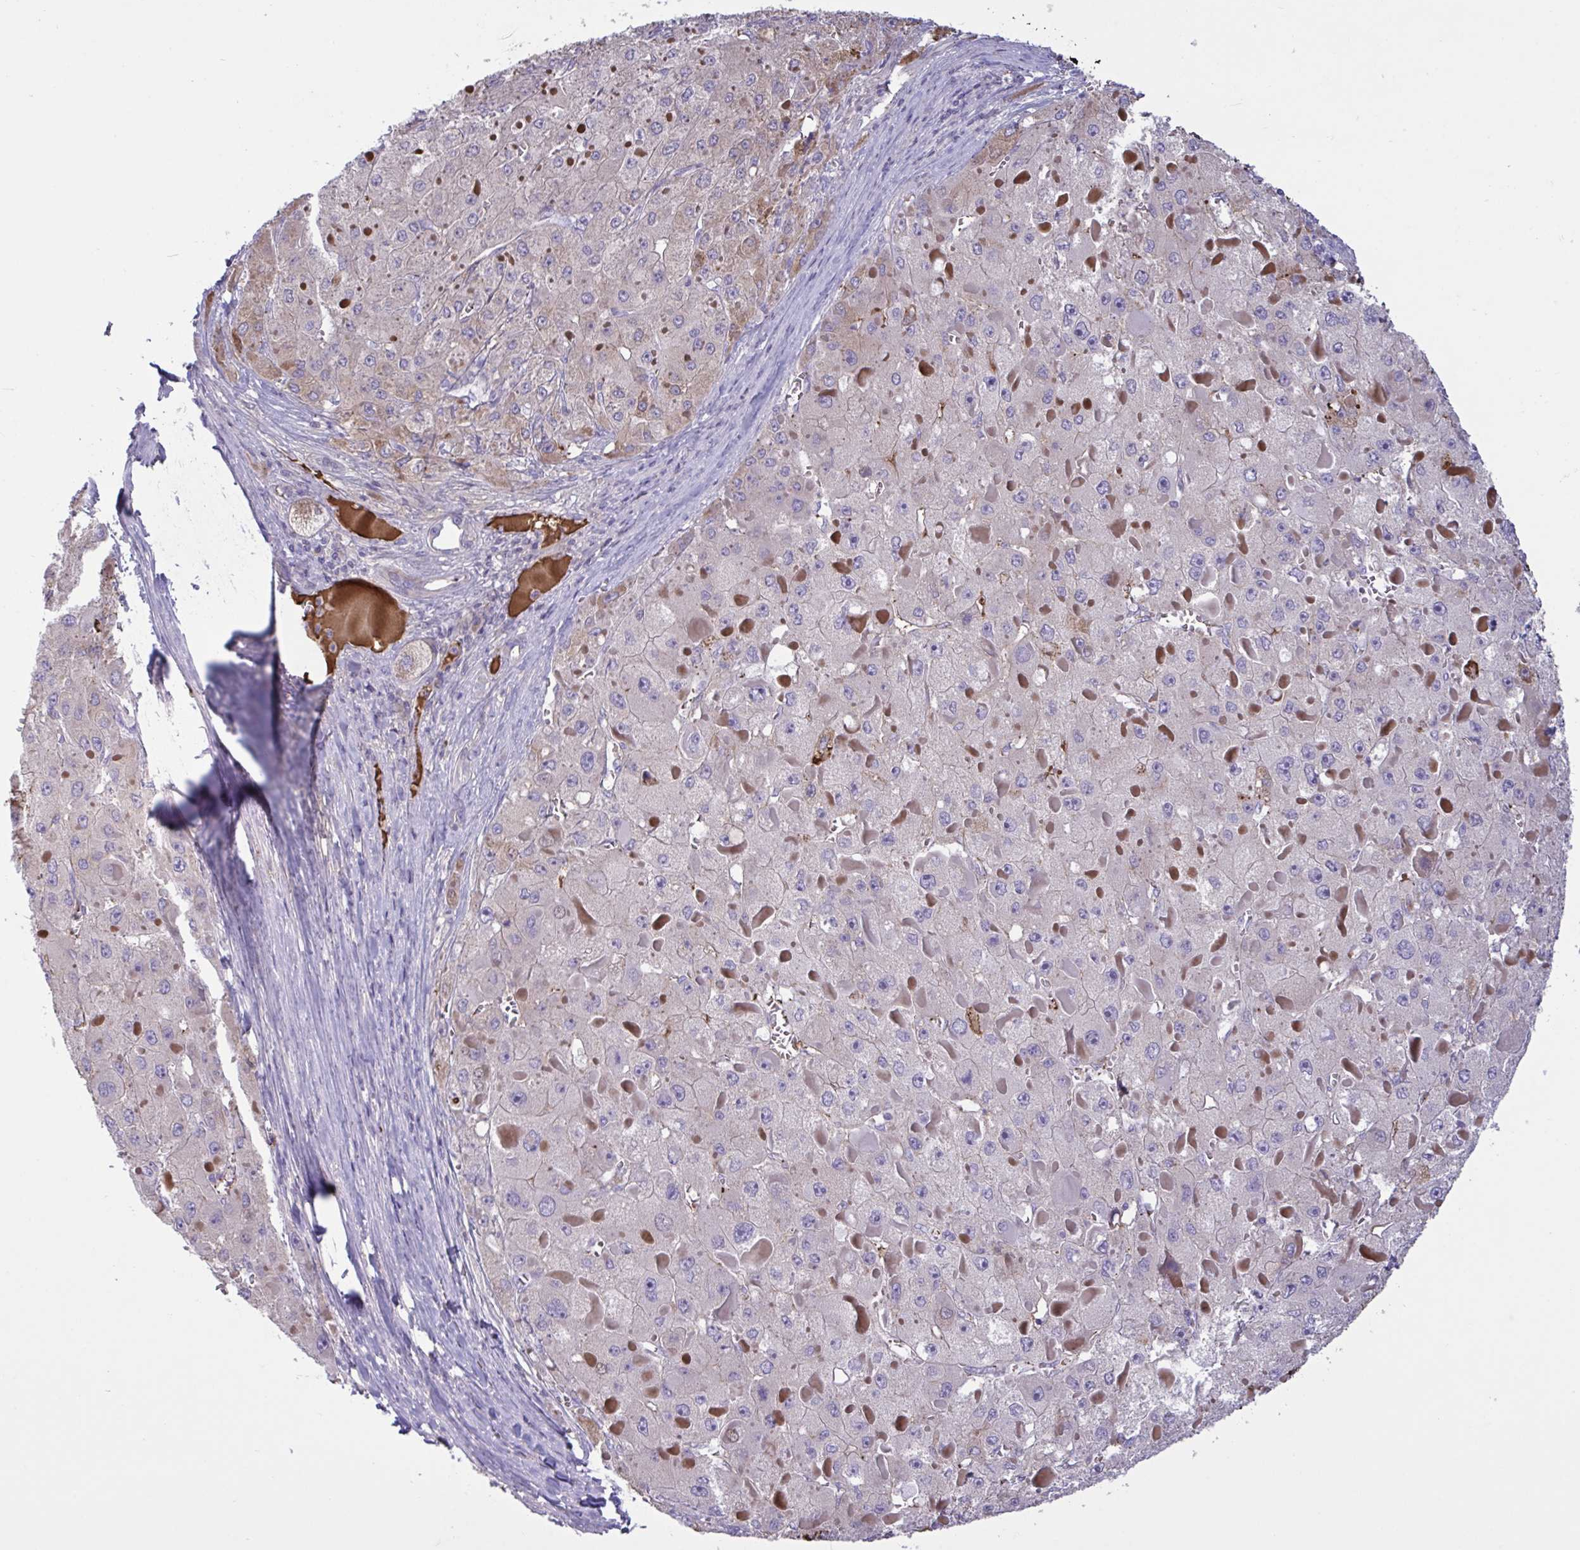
{"staining": {"intensity": "negative", "quantity": "none", "location": "none"}, "tissue": "liver cancer", "cell_type": "Tumor cells", "image_type": "cancer", "snomed": [{"axis": "morphology", "description": "Carcinoma, Hepatocellular, NOS"}, {"axis": "topography", "description": "Liver"}], "caption": "Immunohistochemical staining of liver hepatocellular carcinoma exhibits no significant positivity in tumor cells. (DAB (3,3'-diaminobenzidine) immunohistochemistry visualized using brightfield microscopy, high magnification).", "gene": "IL1R1", "patient": {"sex": "female", "age": 73}}